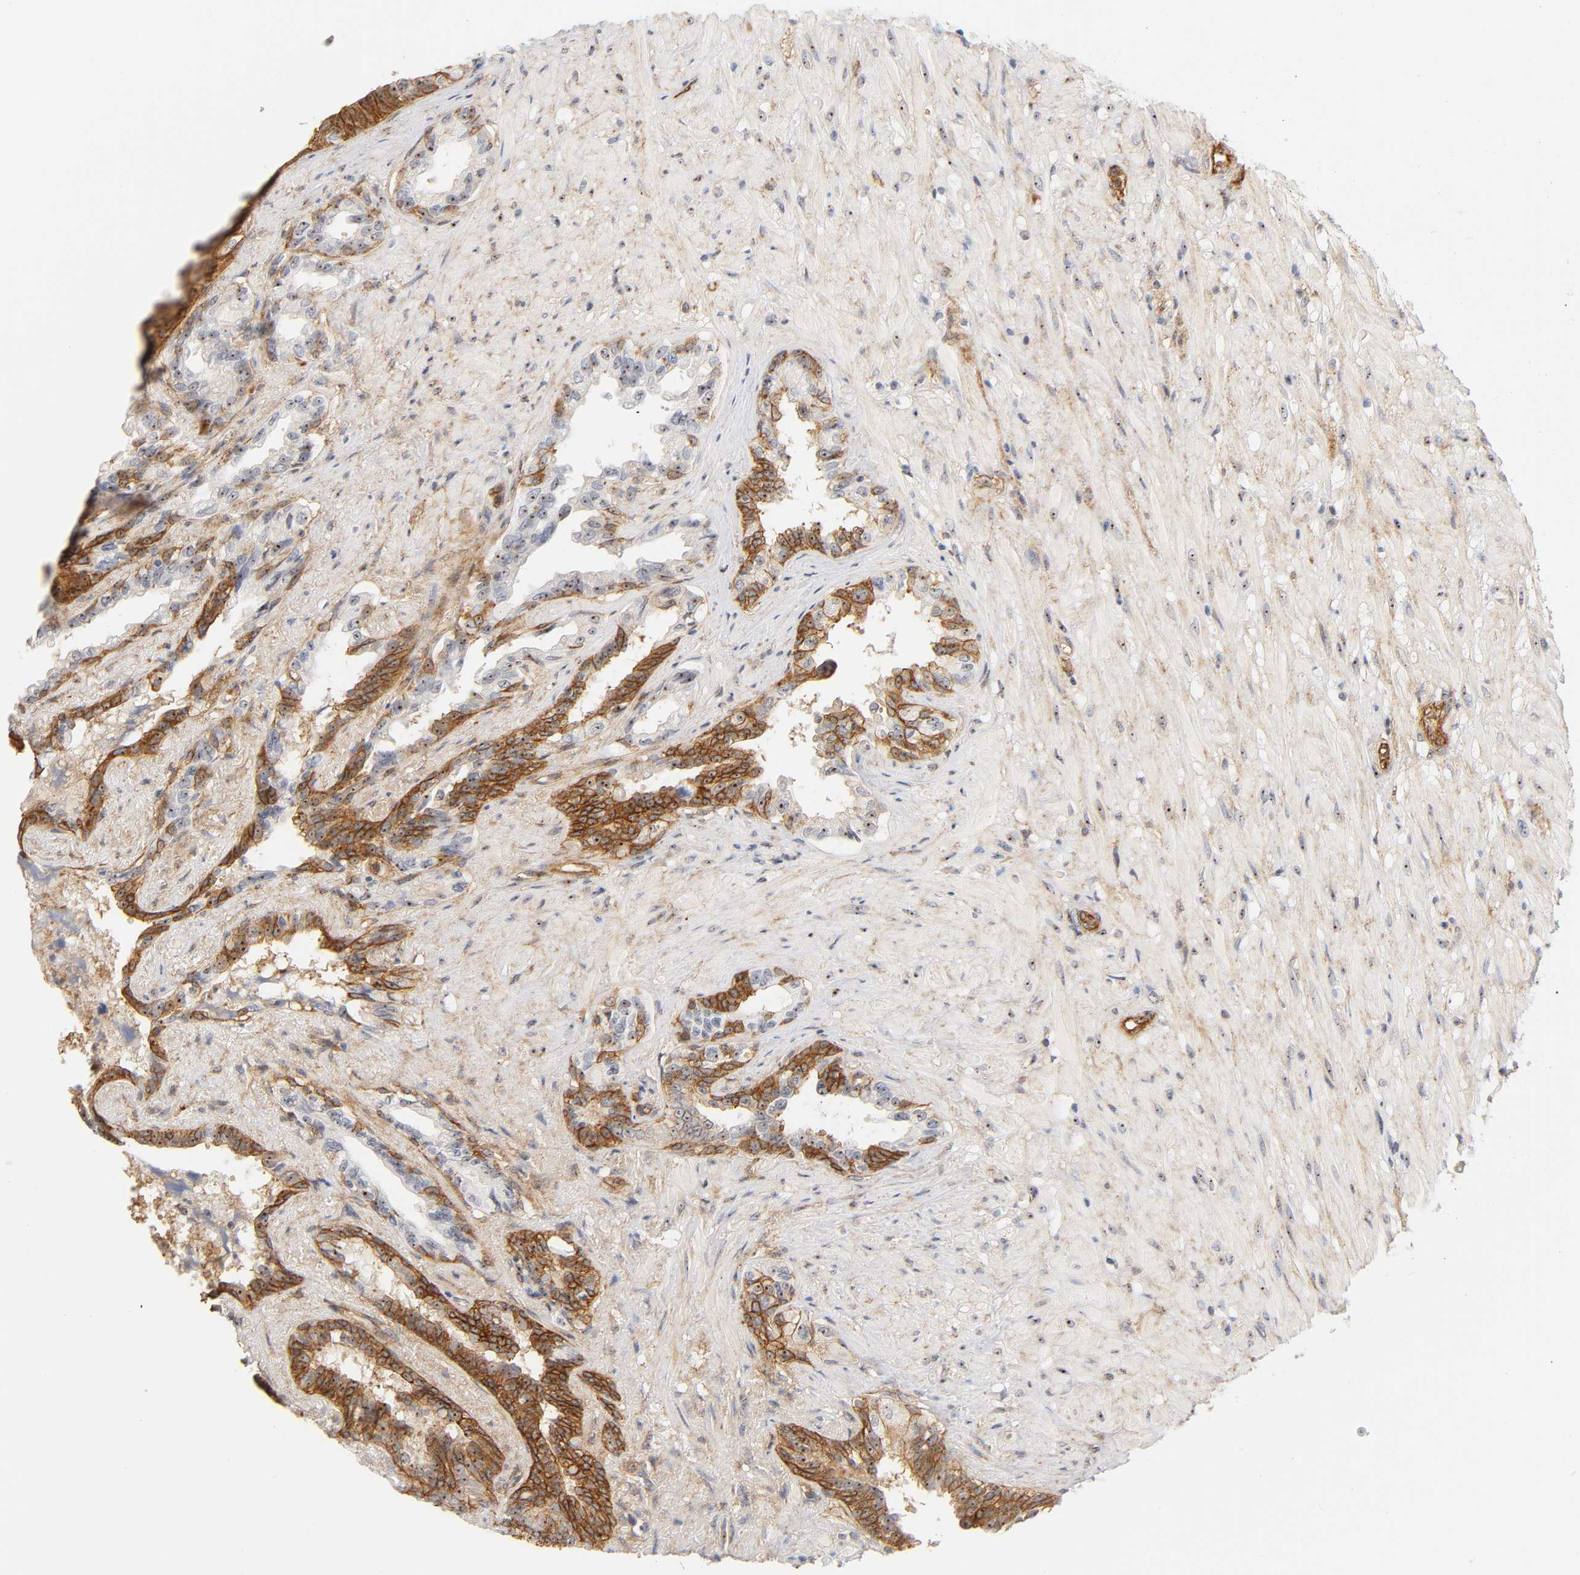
{"staining": {"intensity": "strong", "quantity": ">75%", "location": "cytoplasmic/membranous,nuclear"}, "tissue": "seminal vesicle", "cell_type": "Glandular cells", "image_type": "normal", "snomed": [{"axis": "morphology", "description": "Normal tissue, NOS"}, {"axis": "topography", "description": "Seminal veicle"}], "caption": "IHC staining of unremarkable seminal vesicle, which exhibits high levels of strong cytoplasmic/membranous,nuclear staining in about >75% of glandular cells indicating strong cytoplasmic/membranous,nuclear protein positivity. The staining was performed using DAB (brown) for protein detection and nuclei were counterstained in hematoxylin (blue).", "gene": "PLD1", "patient": {"sex": "male", "age": 61}}